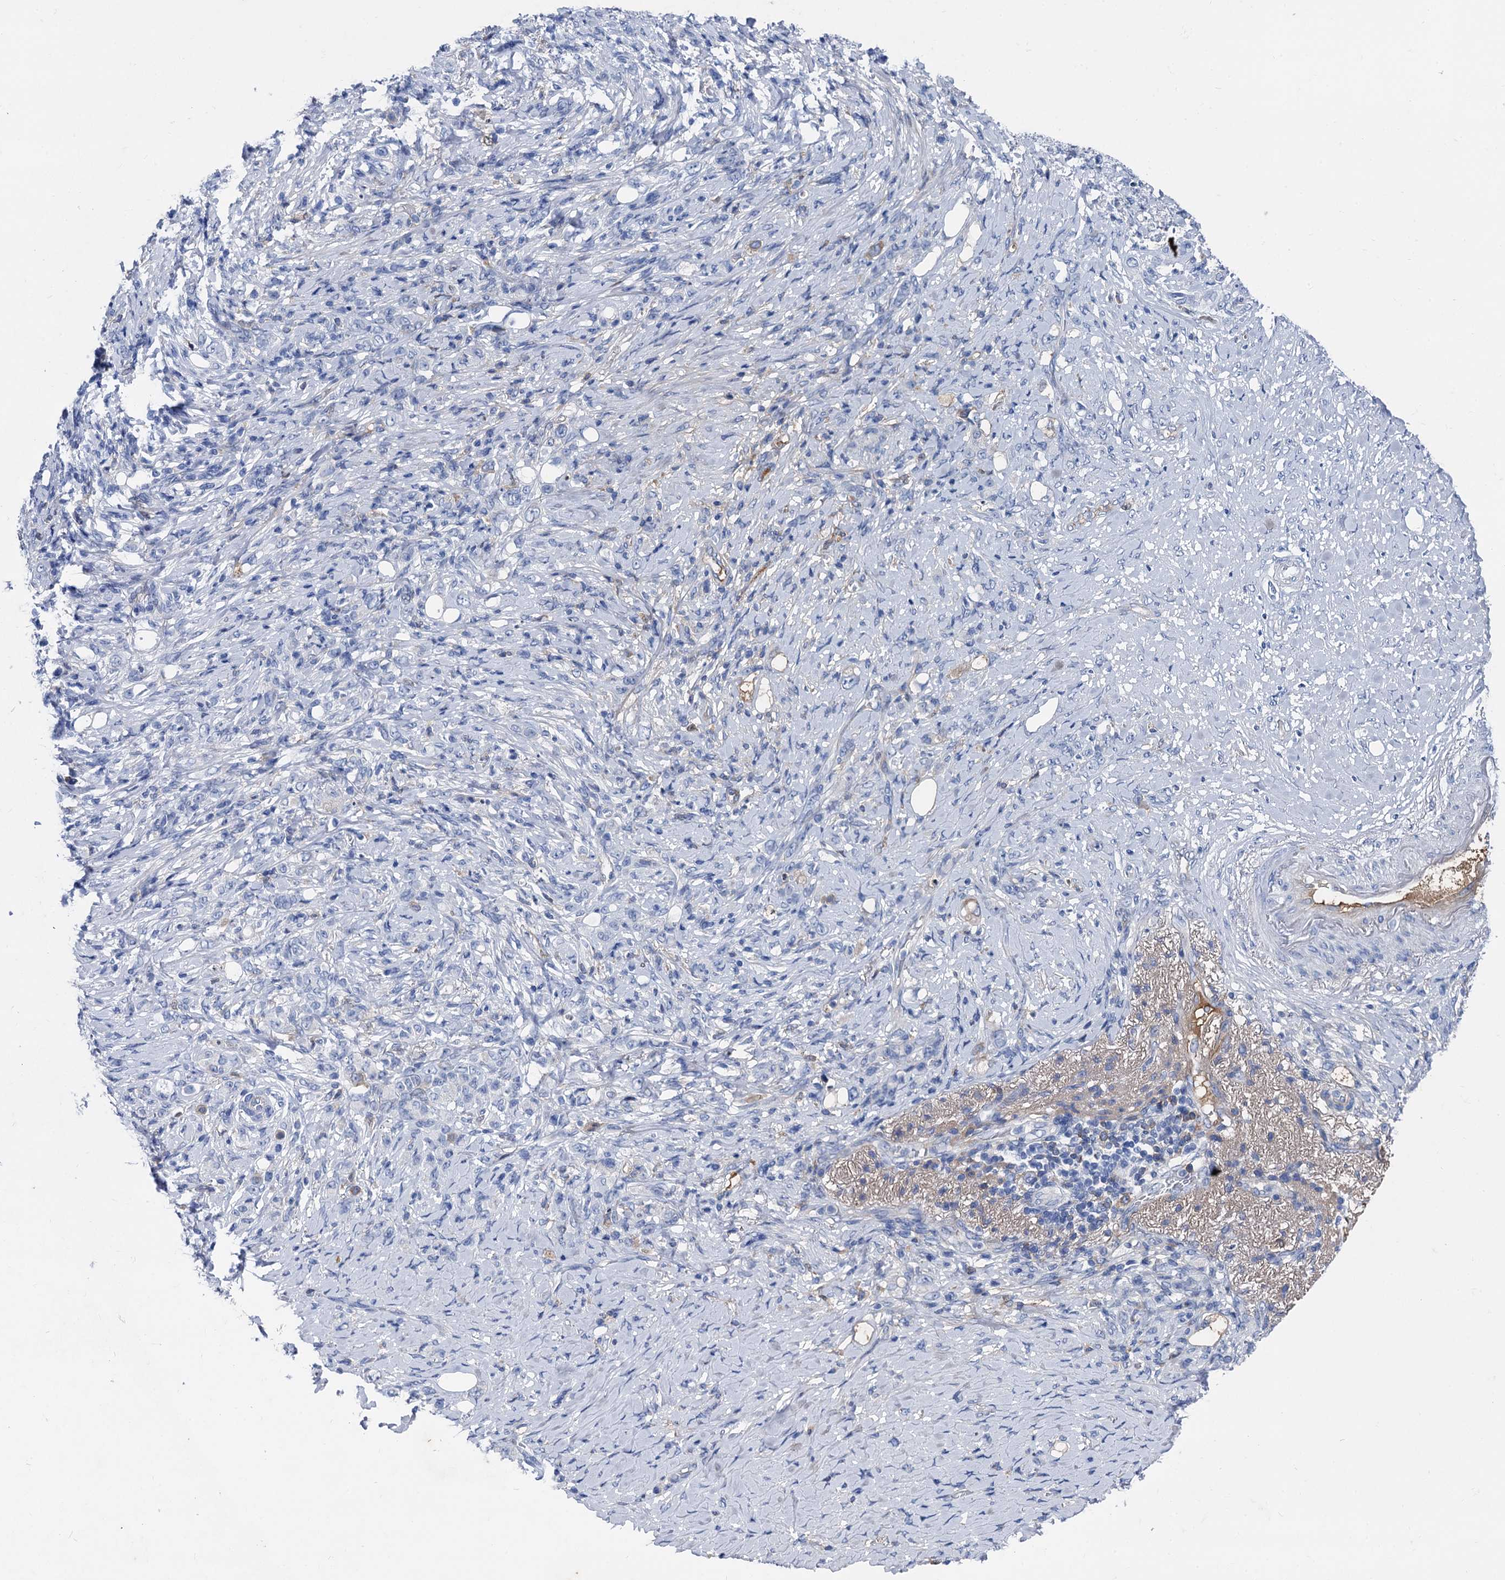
{"staining": {"intensity": "negative", "quantity": "none", "location": "none"}, "tissue": "stomach cancer", "cell_type": "Tumor cells", "image_type": "cancer", "snomed": [{"axis": "morphology", "description": "Adenocarcinoma, NOS"}, {"axis": "topography", "description": "Stomach"}], "caption": "Tumor cells are negative for protein expression in human stomach cancer.", "gene": "TMEM72", "patient": {"sex": "female", "age": 79}}